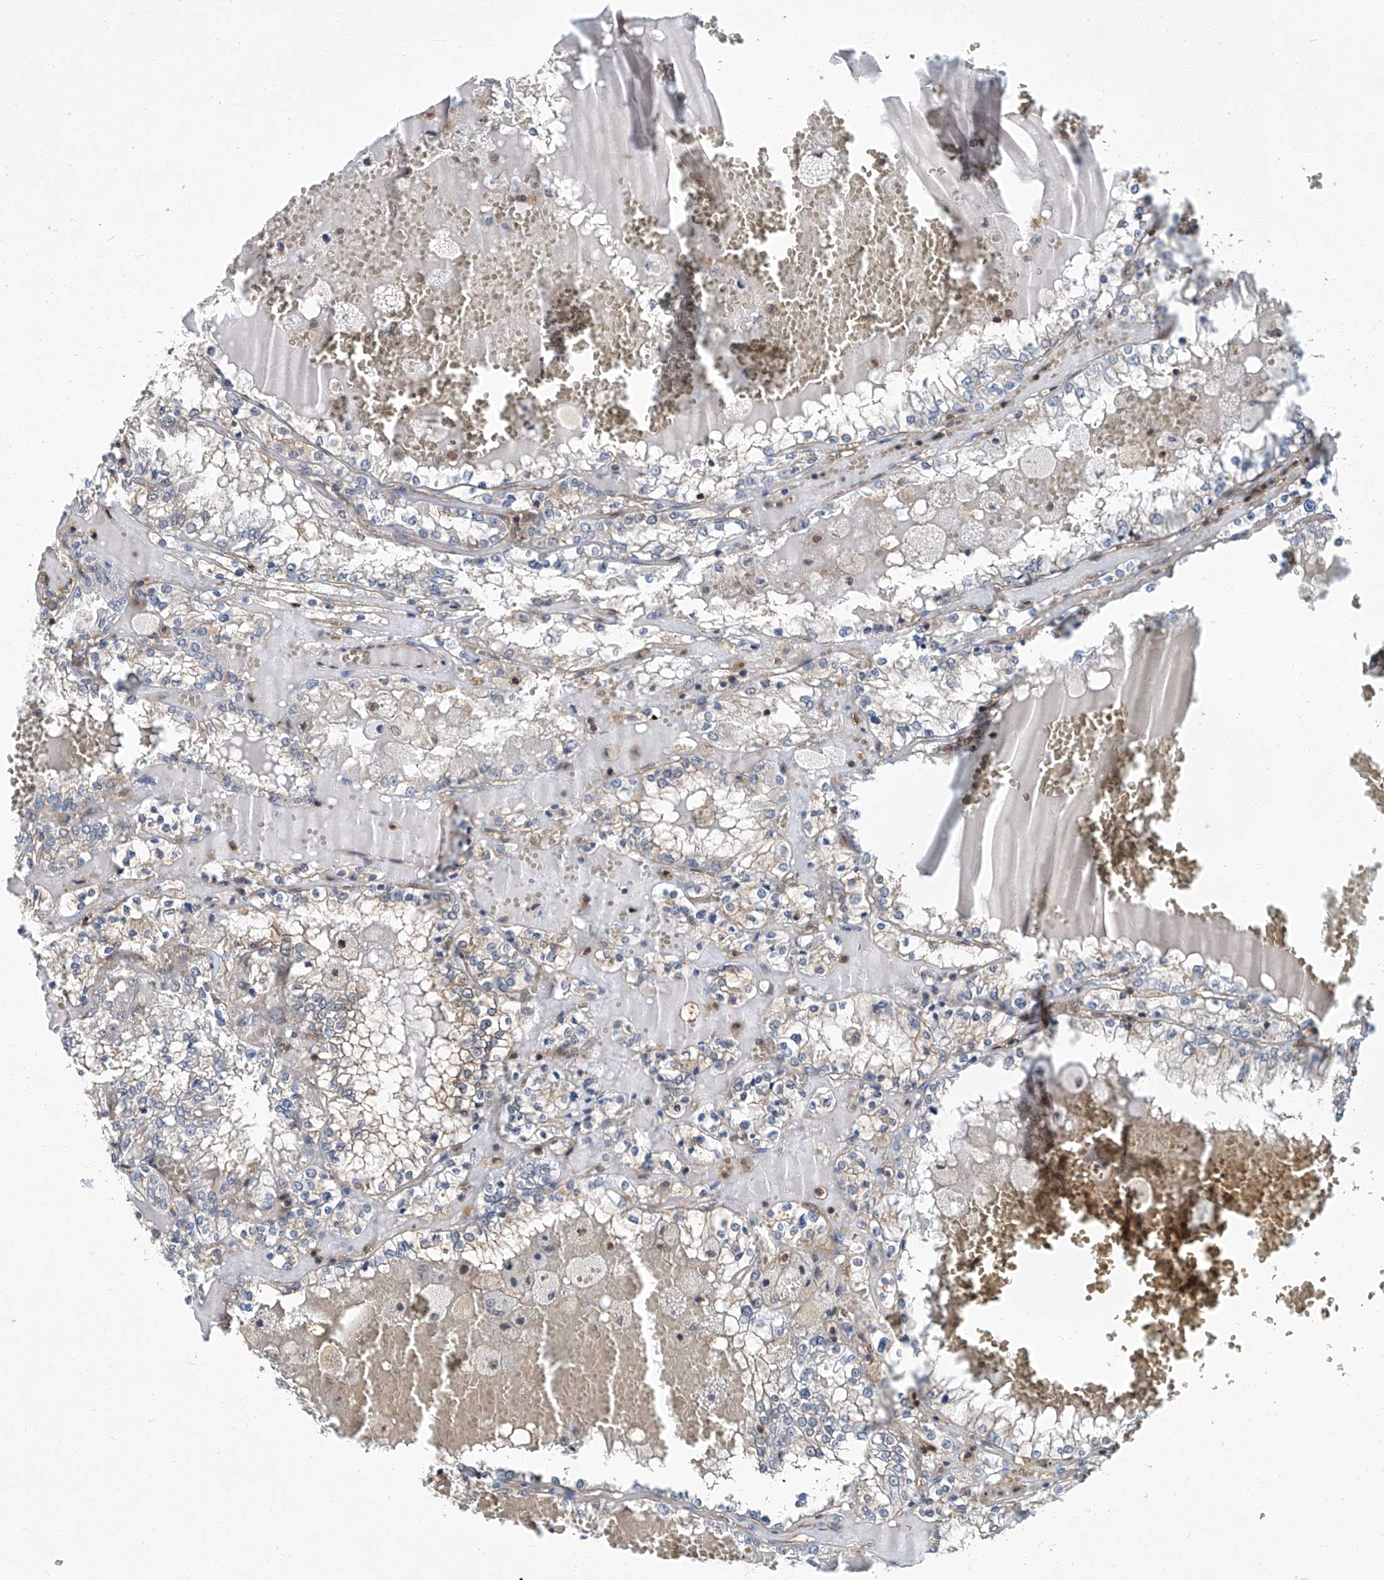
{"staining": {"intensity": "weak", "quantity": "25%-75%", "location": "cytoplasmic/membranous"}, "tissue": "renal cancer", "cell_type": "Tumor cells", "image_type": "cancer", "snomed": [{"axis": "morphology", "description": "Adenocarcinoma, NOS"}, {"axis": "topography", "description": "Kidney"}], "caption": "IHC micrograph of human adenocarcinoma (renal) stained for a protein (brown), which exhibits low levels of weak cytoplasmic/membranous positivity in approximately 25%-75% of tumor cells.", "gene": "PSMB10", "patient": {"sex": "female", "age": 56}}